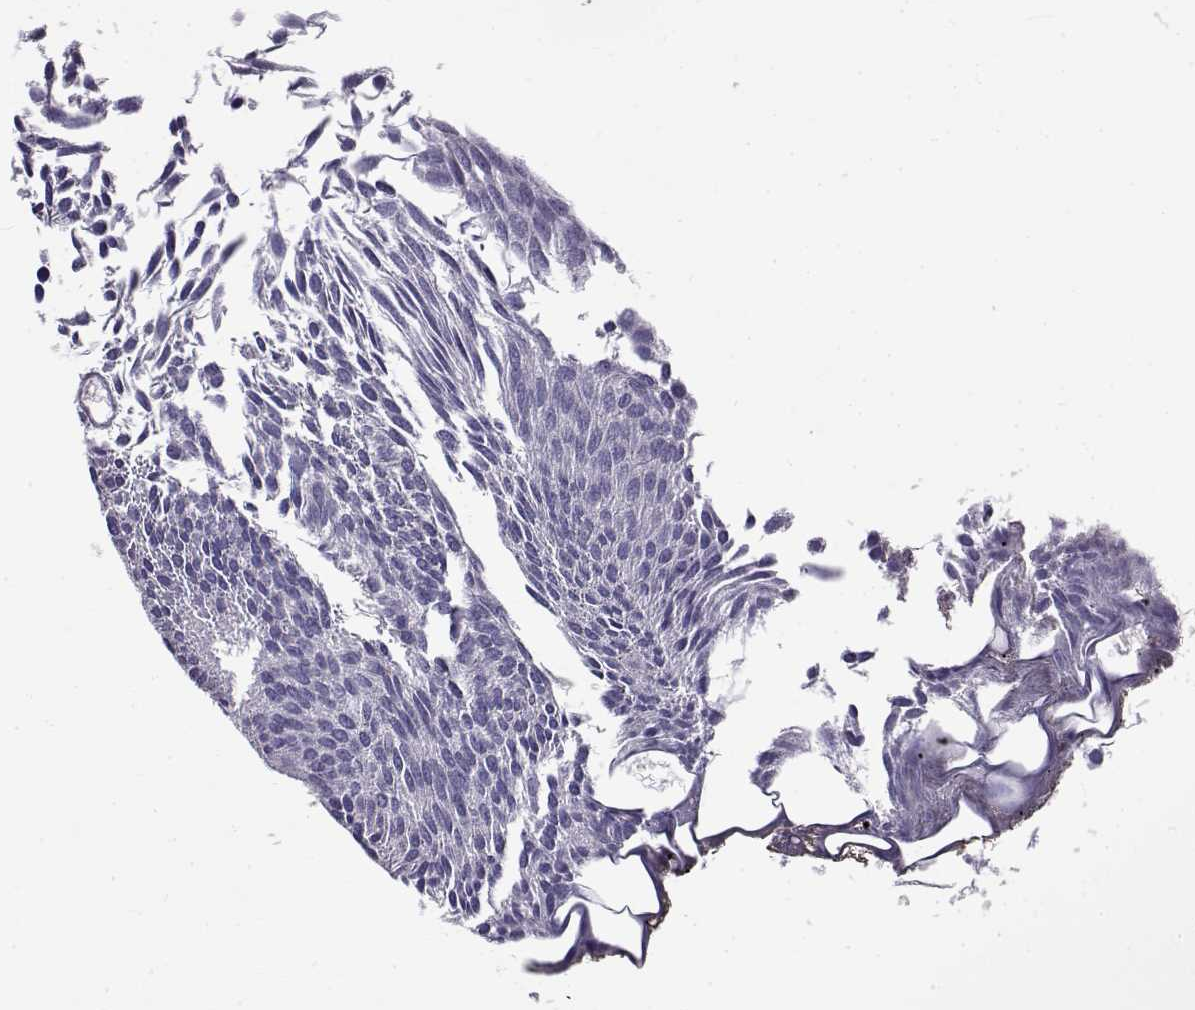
{"staining": {"intensity": "negative", "quantity": "none", "location": "none"}, "tissue": "urothelial cancer", "cell_type": "Tumor cells", "image_type": "cancer", "snomed": [{"axis": "morphology", "description": "Urothelial carcinoma, Low grade"}, {"axis": "topography", "description": "Urinary bladder"}], "caption": "This is an immunohistochemistry (IHC) micrograph of human low-grade urothelial carcinoma. There is no positivity in tumor cells.", "gene": "CABS1", "patient": {"sex": "male", "age": 63}}